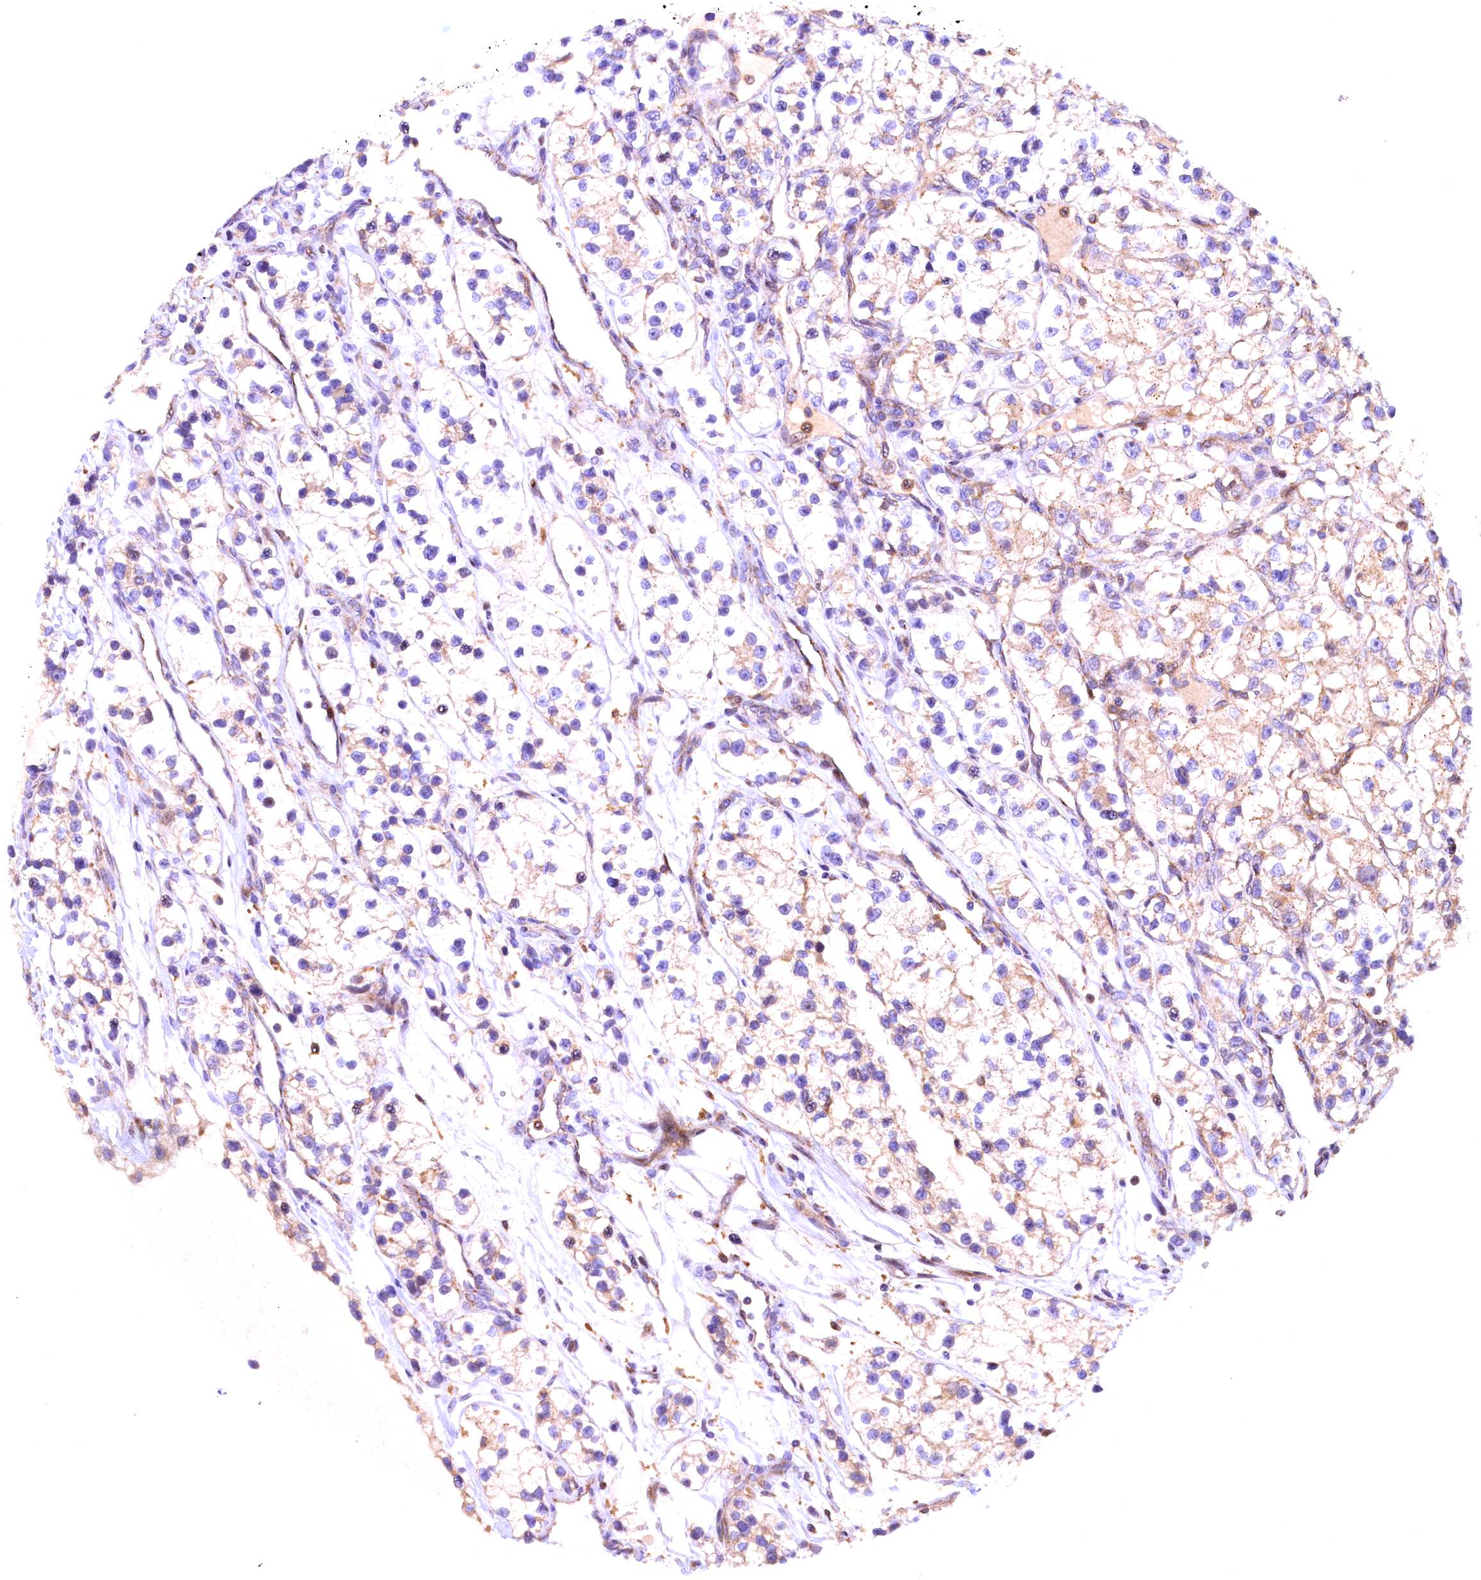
{"staining": {"intensity": "moderate", "quantity": "<25%", "location": "cytoplasmic/membranous"}, "tissue": "renal cancer", "cell_type": "Tumor cells", "image_type": "cancer", "snomed": [{"axis": "morphology", "description": "Adenocarcinoma, NOS"}, {"axis": "topography", "description": "Kidney"}], "caption": "This is an image of IHC staining of renal cancer (adenocarcinoma), which shows moderate expression in the cytoplasmic/membranous of tumor cells.", "gene": "NAIP", "patient": {"sex": "female", "age": 57}}